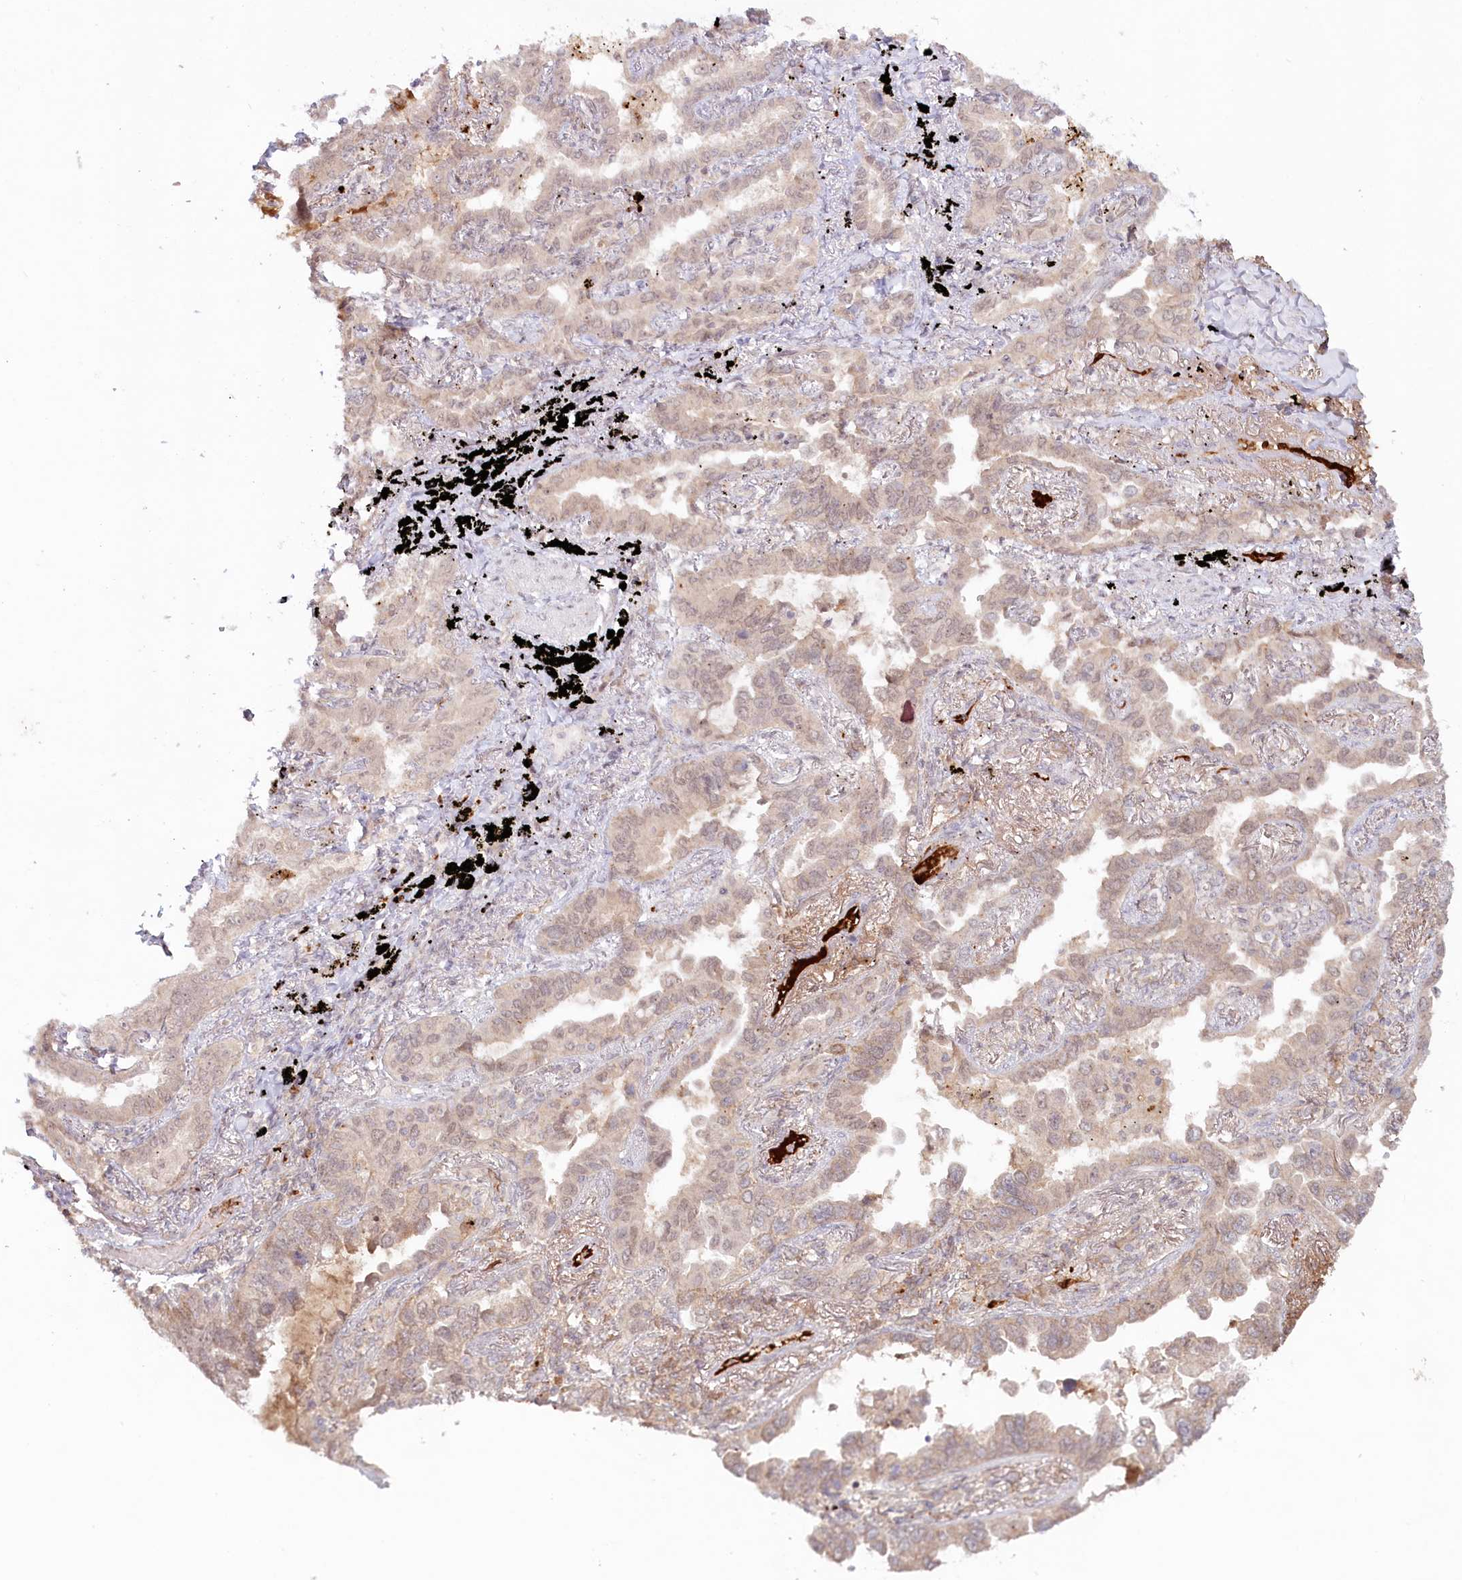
{"staining": {"intensity": "weak", "quantity": ">75%", "location": "cytoplasmic/membranous,nuclear"}, "tissue": "lung cancer", "cell_type": "Tumor cells", "image_type": "cancer", "snomed": [{"axis": "morphology", "description": "Adenocarcinoma, NOS"}, {"axis": "topography", "description": "Lung"}], "caption": "Immunohistochemical staining of lung cancer (adenocarcinoma) displays weak cytoplasmic/membranous and nuclear protein positivity in approximately >75% of tumor cells. Using DAB (3,3'-diaminobenzidine) (brown) and hematoxylin (blue) stains, captured at high magnification using brightfield microscopy.", "gene": "PSAPL1", "patient": {"sex": "male", "age": 67}}